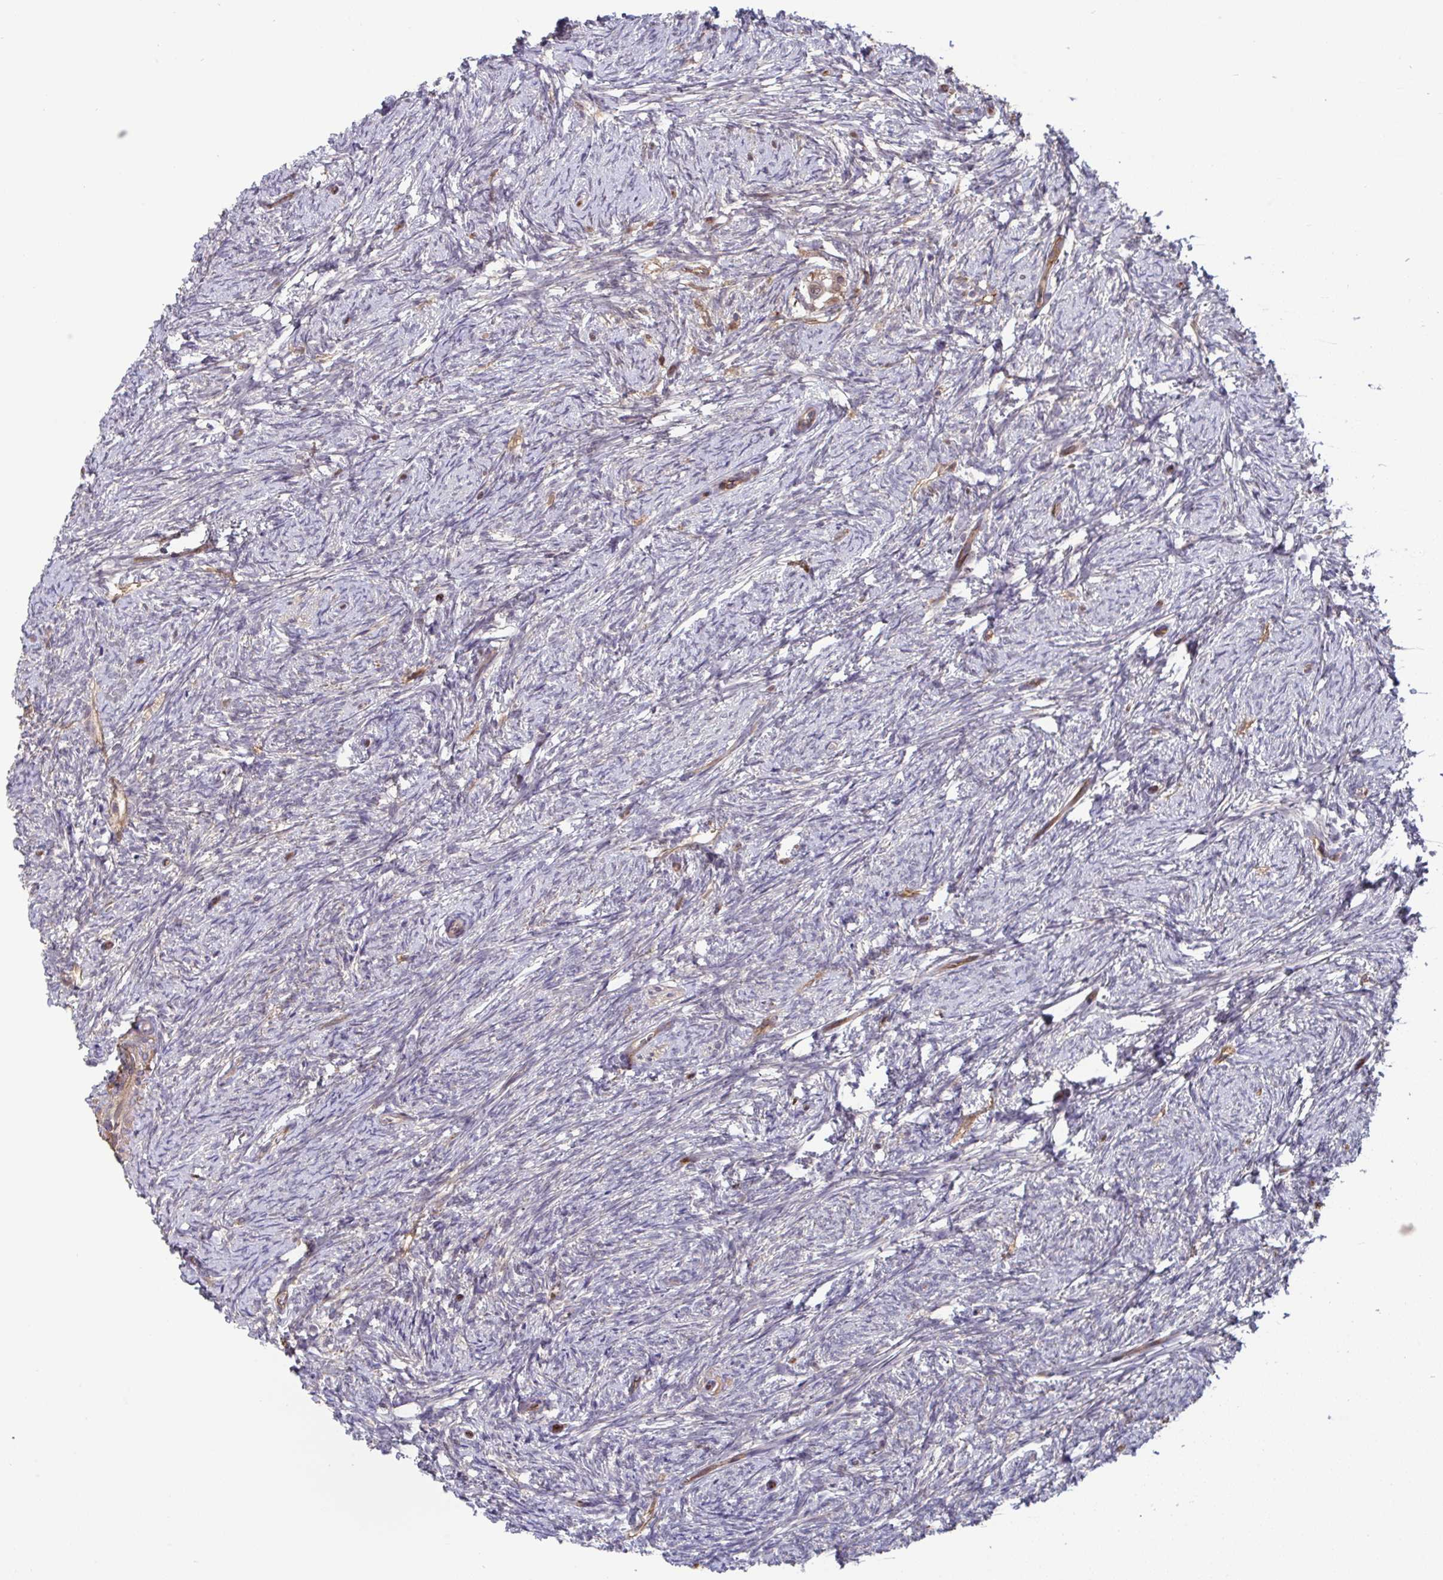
{"staining": {"intensity": "weak", "quantity": "<25%", "location": "cytoplasmic/membranous"}, "tissue": "ovary", "cell_type": "Follicle cells", "image_type": "normal", "snomed": [{"axis": "morphology", "description": "Normal tissue, NOS"}, {"axis": "topography", "description": "Ovary"}], "caption": "Follicle cells are negative for protein expression in benign human ovary. The staining was performed using DAB (3,3'-diaminobenzidine) to visualize the protein expression in brown, while the nuclei were stained in blue with hematoxylin (Magnification: 20x).", "gene": "TIGAR", "patient": {"sex": "female", "age": 41}}